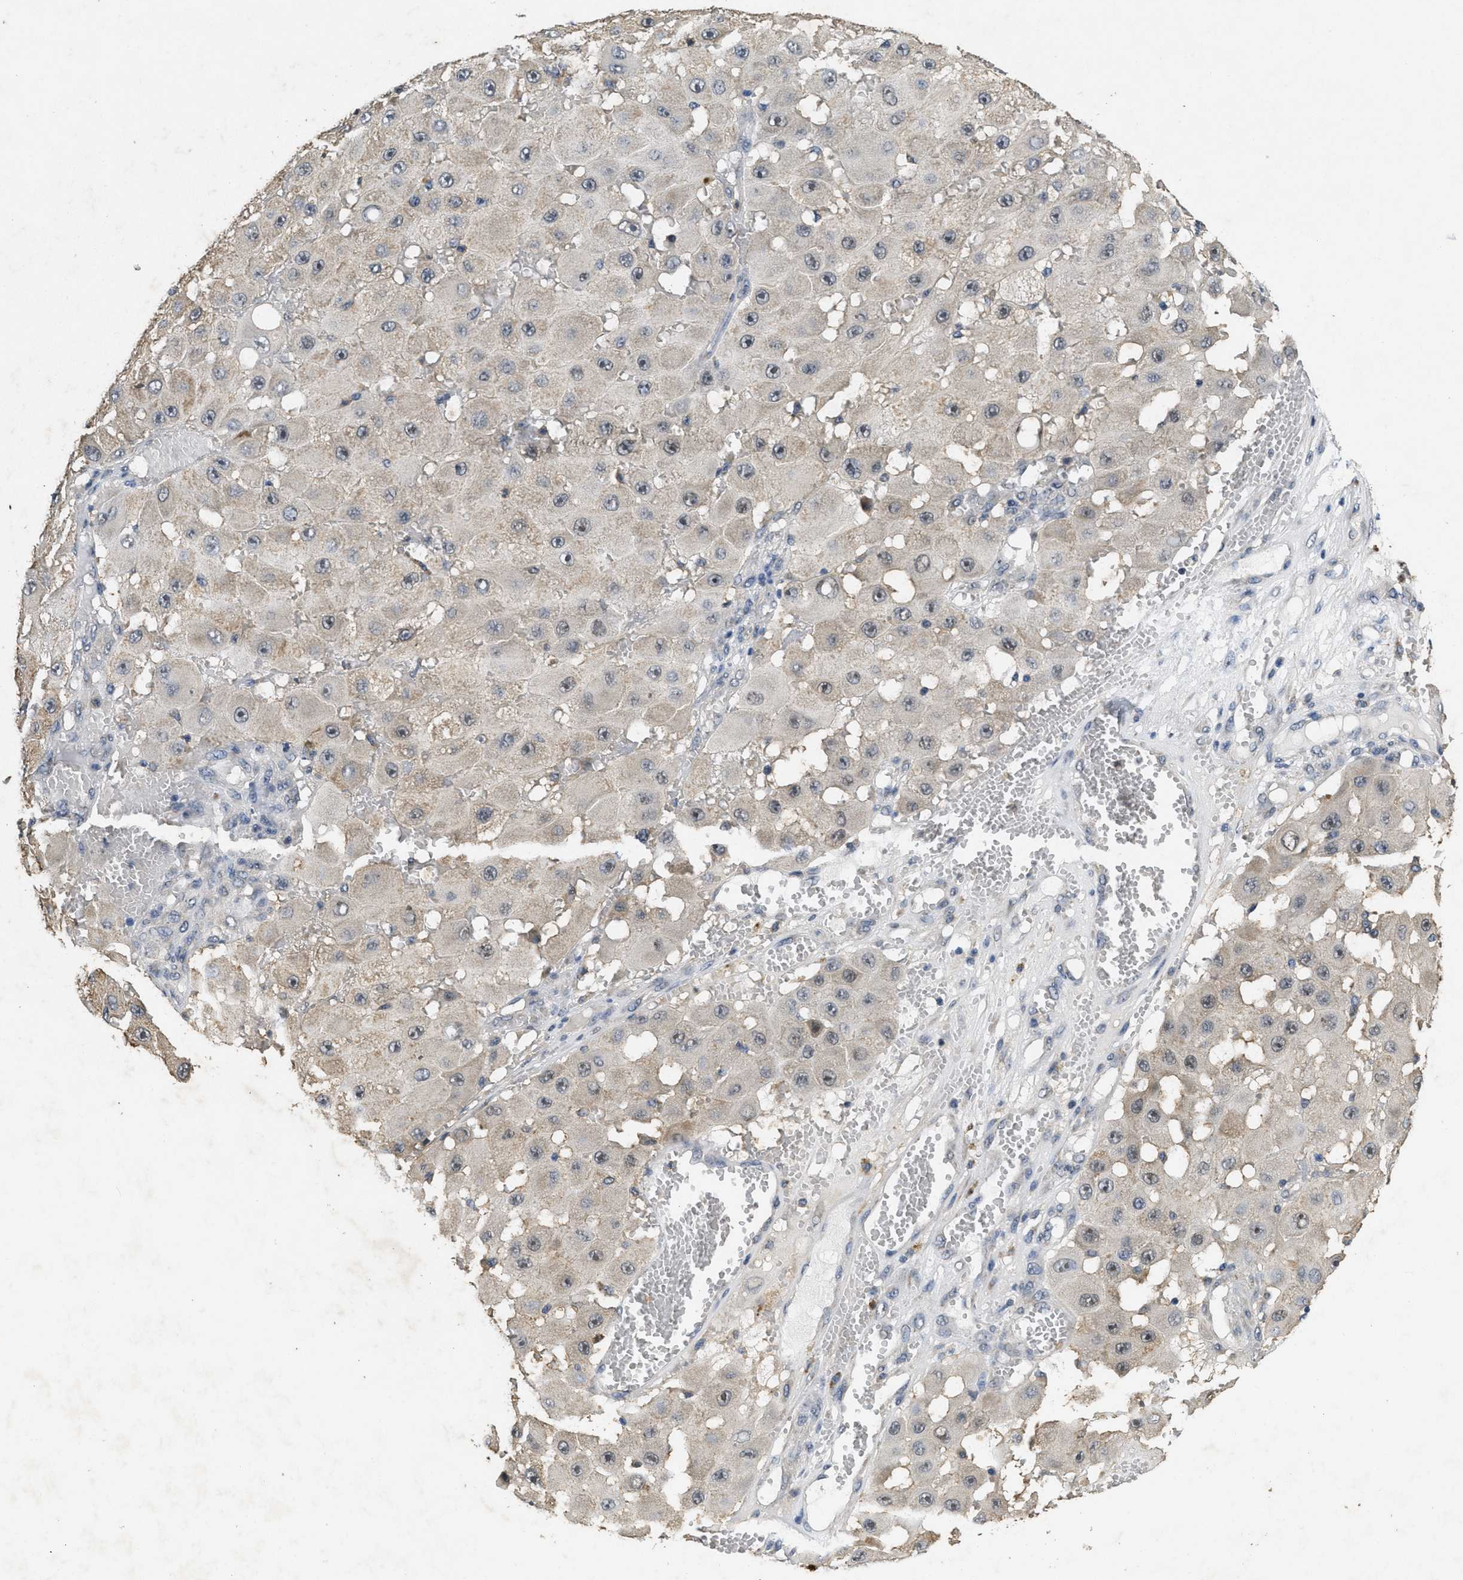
{"staining": {"intensity": "negative", "quantity": "none", "location": "none"}, "tissue": "melanoma", "cell_type": "Tumor cells", "image_type": "cancer", "snomed": [{"axis": "morphology", "description": "Malignant melanoma, NOS"}, {"axis": "topography", "description": "Skin"}], "caption": "Immunohistochemistry (IHC) histopathology image of melanoma stained for a protein (brown), which exhibits no positivity in tumor cells.", "gene": "PAPOLG", "patient": {"sex": "female", "age": 81}}